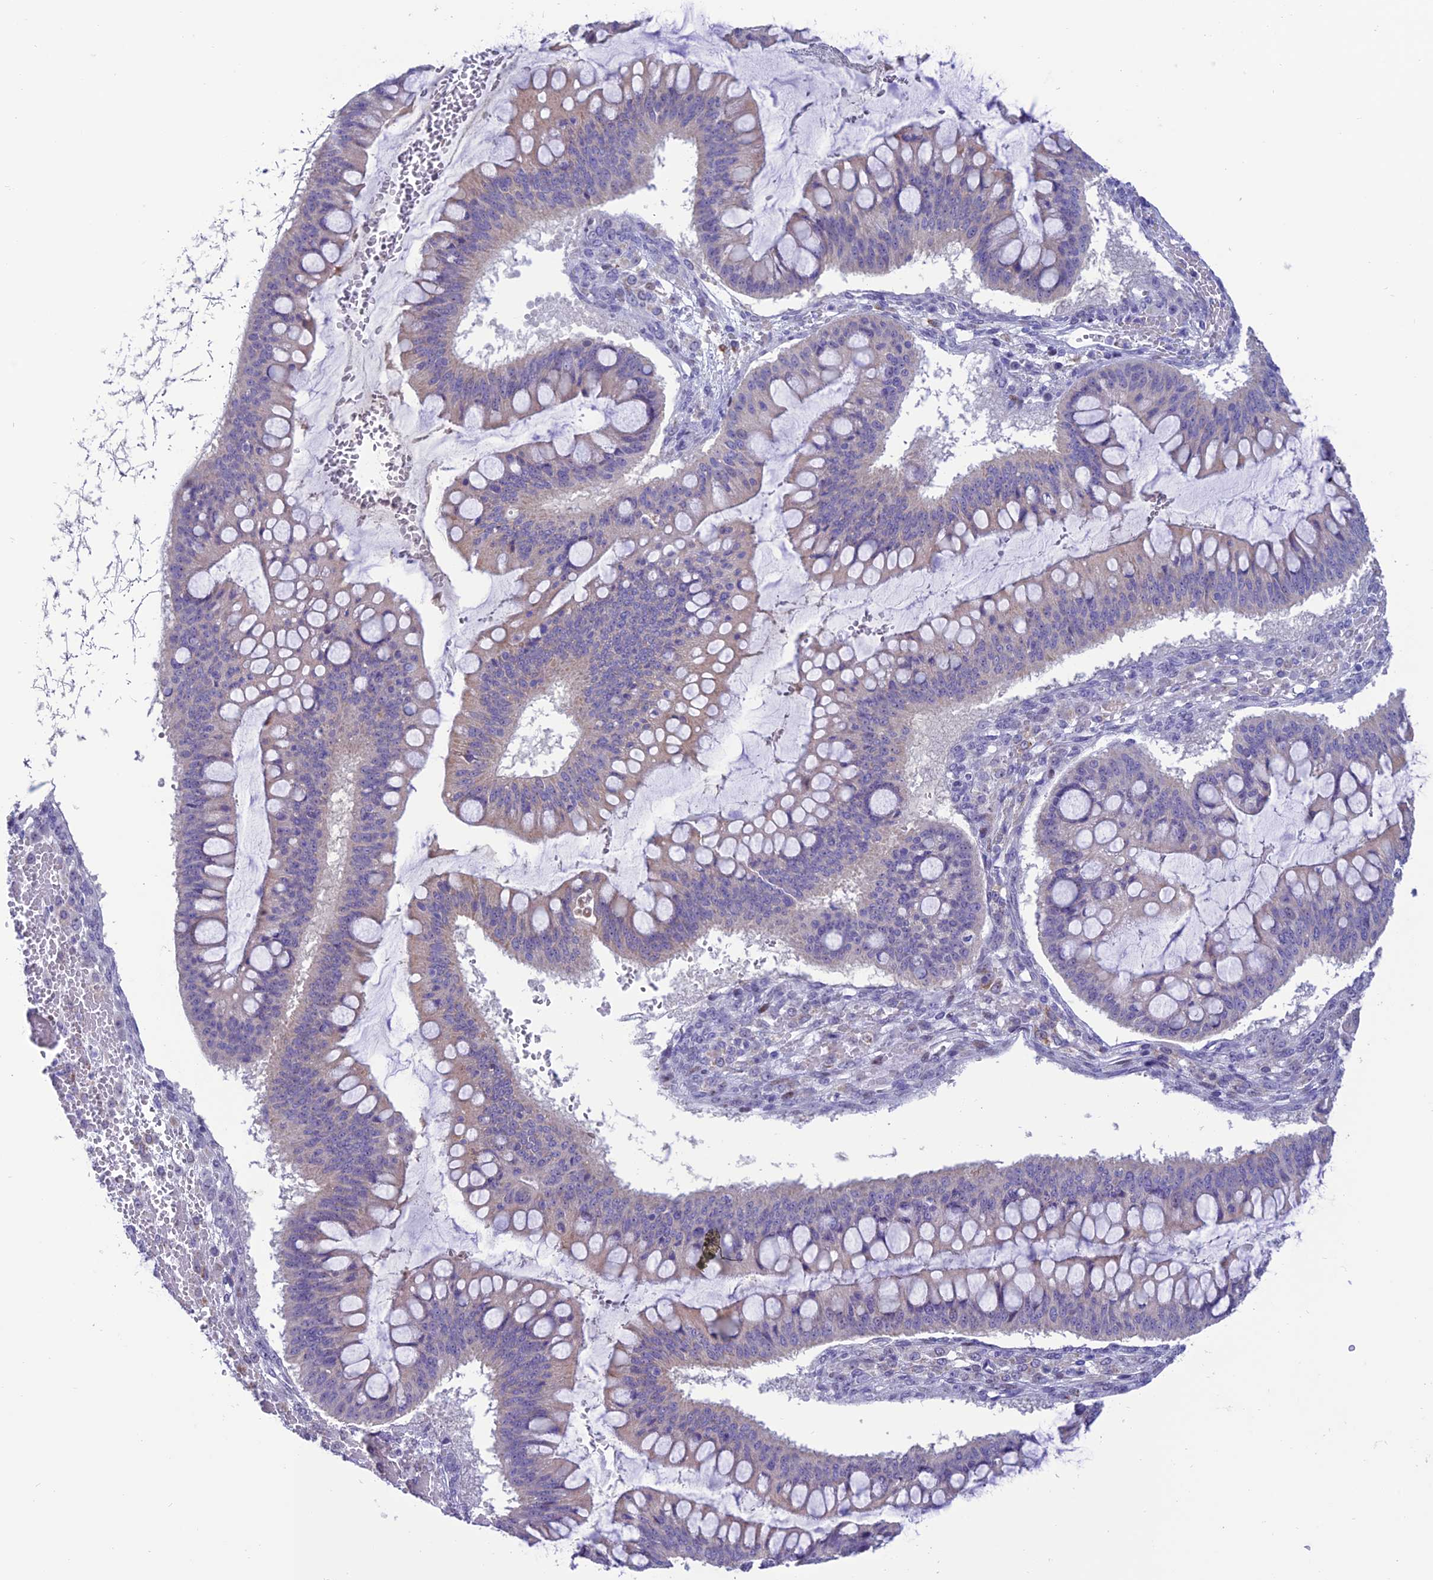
{"staining": {"intensity": "weak", "quantity": "<25%", "location": "cytoplasmic/membranous"}, "tissue": "ovarian cancer", "cell_type": "Tumor cells", "image_type": "cancer", "snomed": [{"axis": "morphology", "description": "Cystadenocarcinoma, mucinous, NOS"}, {"axis": "topography", "description": "Ovary"}], "caption": "Tumor cells are negative for brown protein staining in ovarian mucinous cystadenocarcinoma.", "gene": "SLC10A1", "patient": {"sex": "female", "age": 73}}